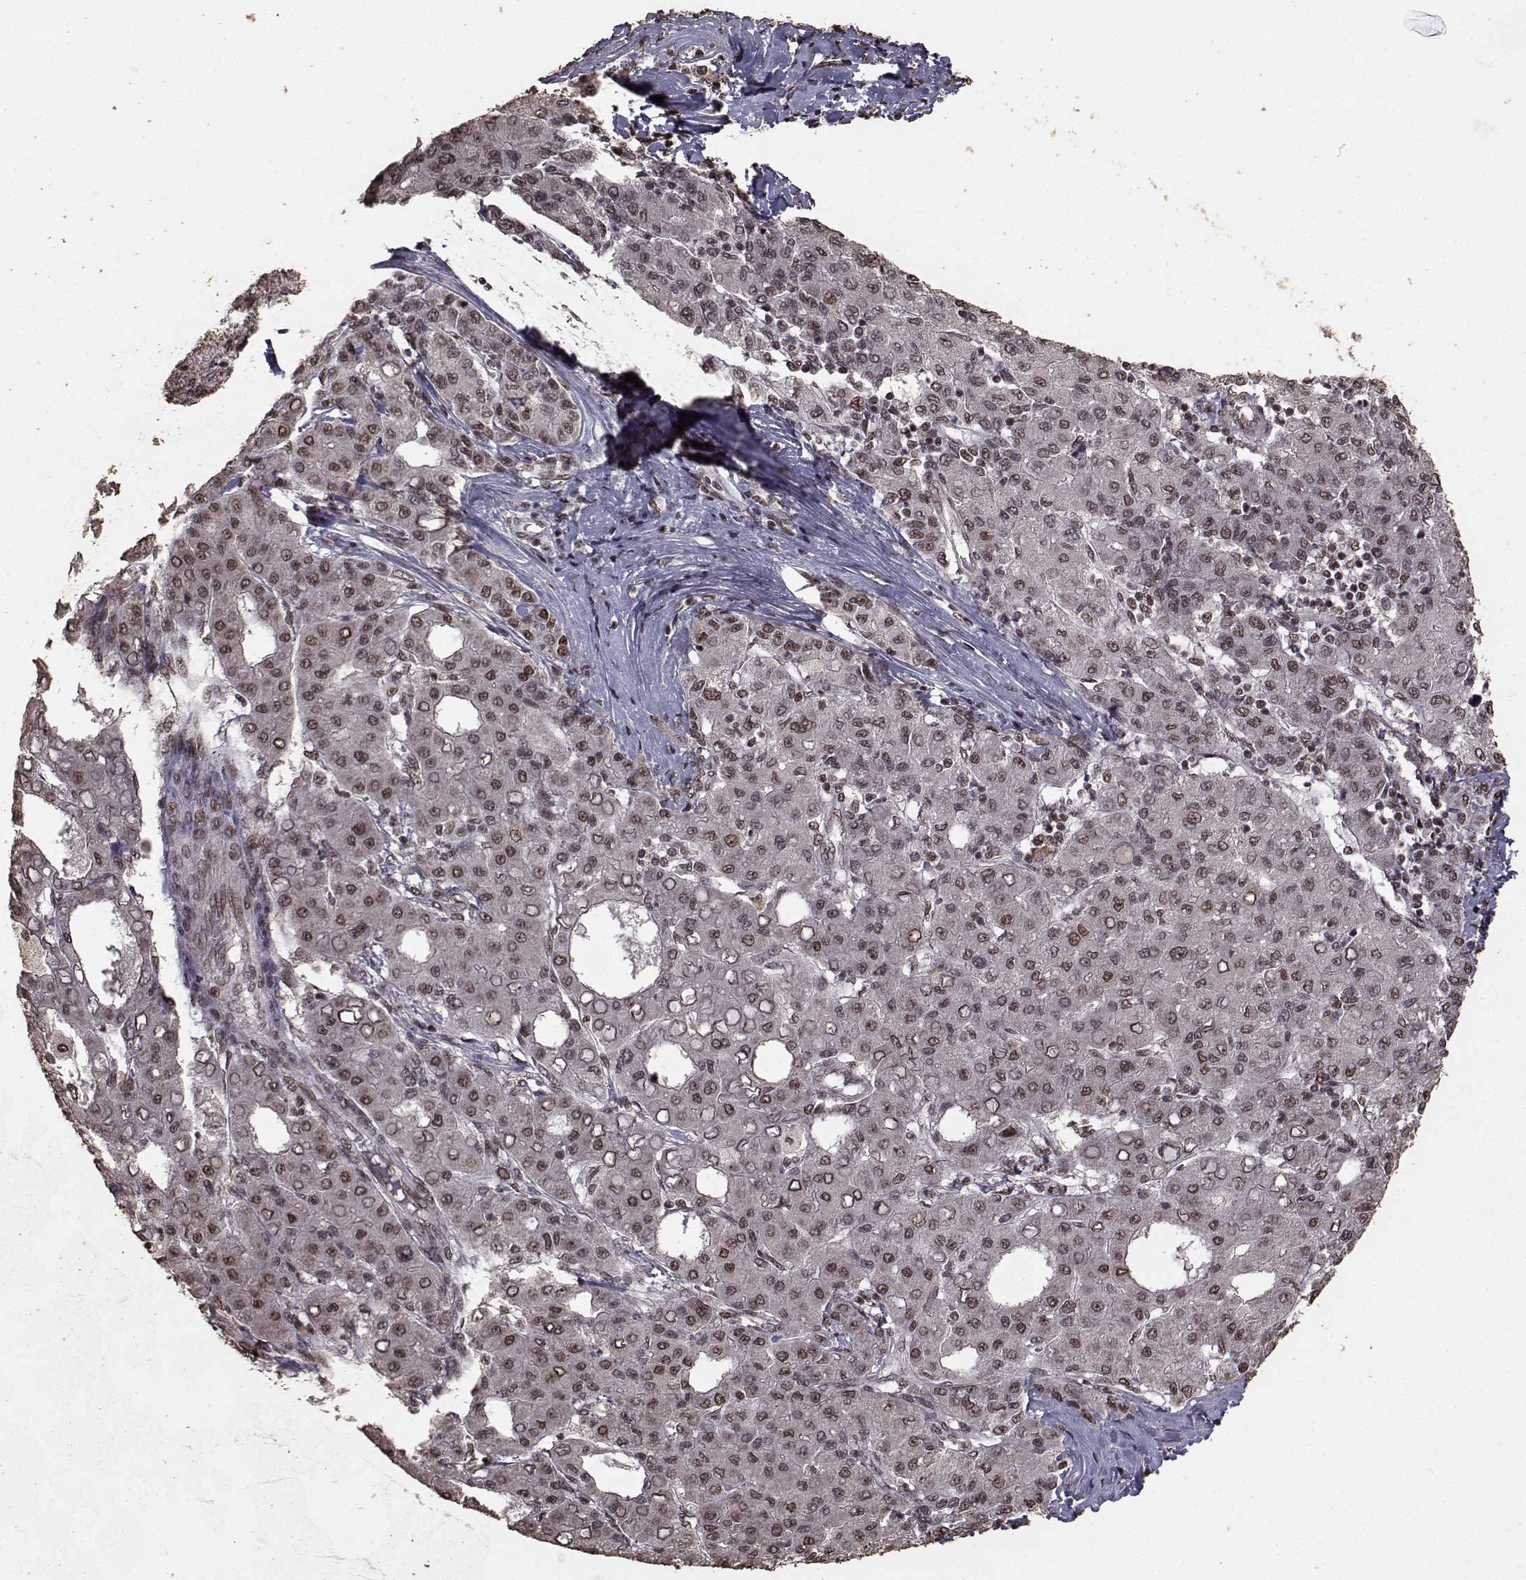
{"staining": {"intensity": "strong", "quantity": "25%-75%", "location": "cytoplasmic/membranous,nuclear"}, "tissue": "liver cancer", "cell_type": "Tumor cells", "image_type": "cancer", "snomed": [{"axis": "morphology", "description": "Carcinoma, Hepatocellular, NOS"}, {"axis": "topography", "description": "Liver"}], "caption": "Strong cytoplasmic/membranous and nuclear staining for a protein is present in about 25%-75% of tumor cells of liver cancer (hepatocellular carcinoma) using immunohistochemistry (IHC).", "gene": "SF1", "patient": {"sex": "male", "age": 65}}